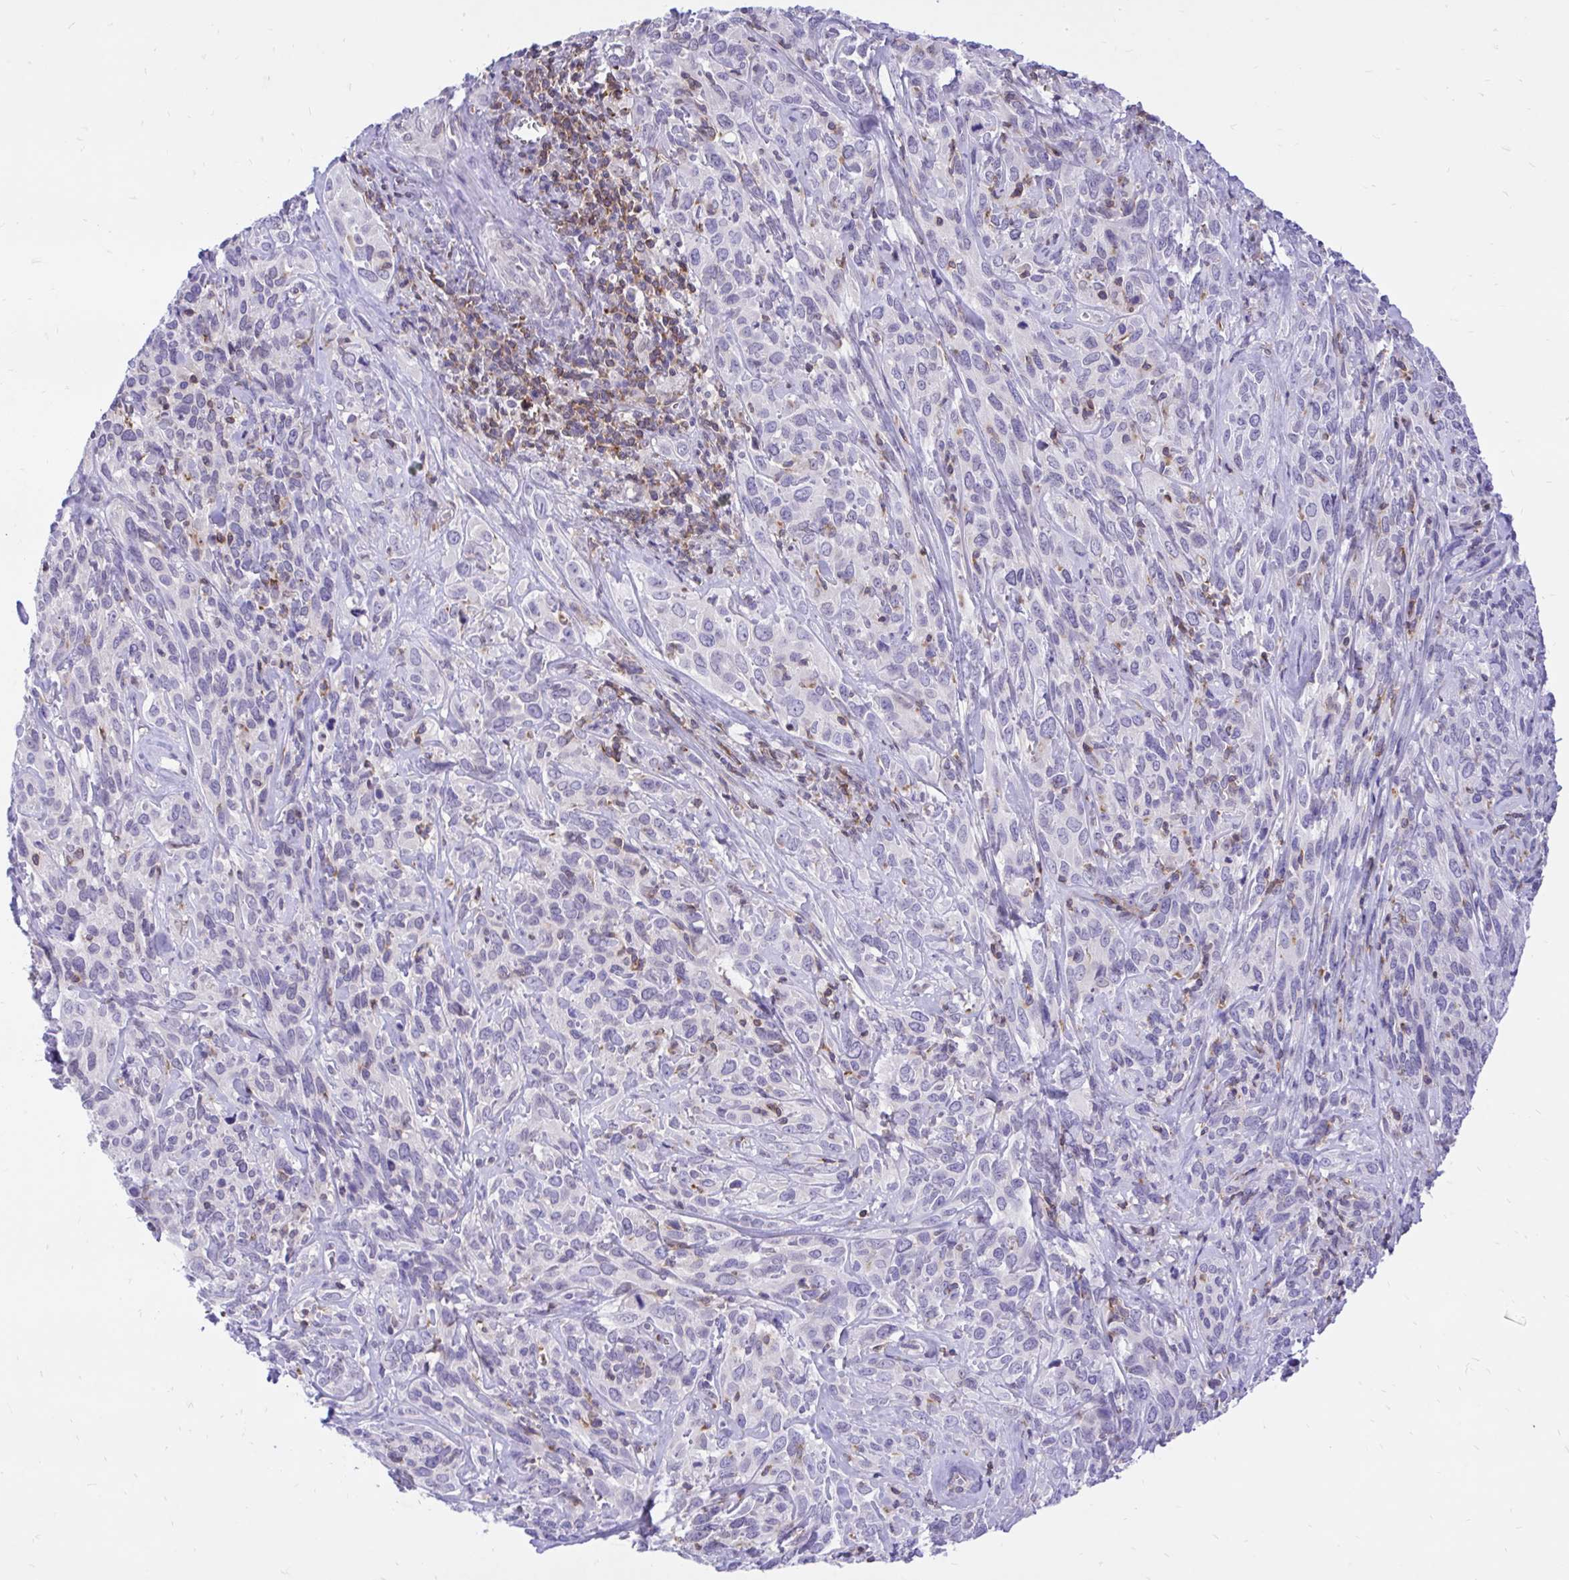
{"staining": {"intensity": "negative", "quantity": "none", "location": "none"}, "tissue": "cervical cancer", "cell_type": "Tumor cells", "image_type": "cancer", "snomed": [{"axis": "morphology", "description": "Normal tissue, NOS"}, {"axis": "morphology", "description": "Squamous cell carcinoma, NOS"}, {"axis": "topography", "description": "Cervix"}], "caption": "Immunohistochemistry of cervical cancer (squamous cell carcinoma) exhibits no staining in tumor cells. The staining is performed using DAB brown chromogen with nuclei counter-stained in using hematoxylin.", "gene": "CXCL8", "patient": {"sex": "female", "age": 51}}